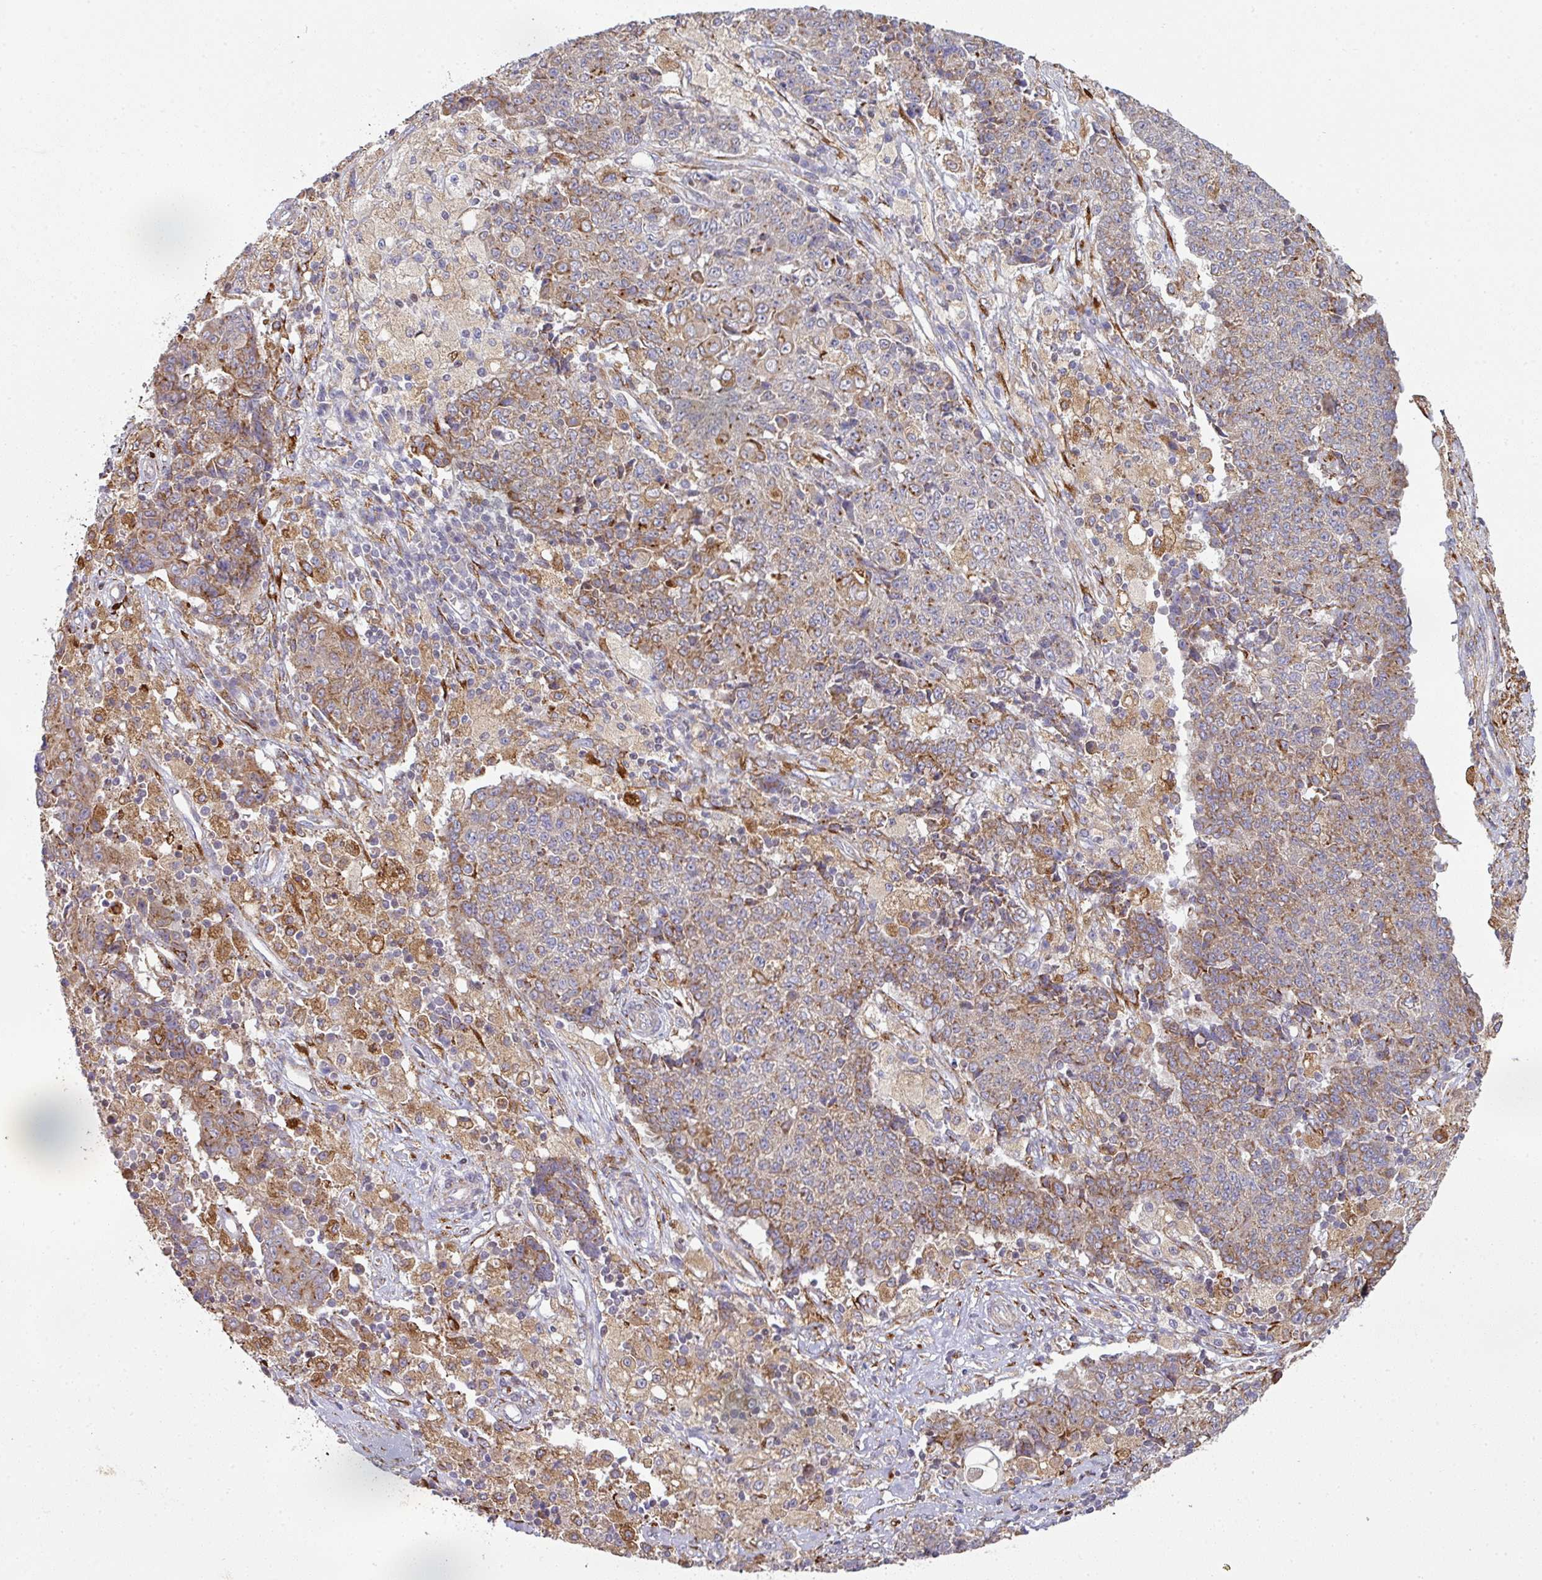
{"staining": {"intensity": "moderate", "quantity": "25%-75%", "location": "cytoplasmic/membranous"}, "tissue": "ovarian cancer", "cell_type": "Tumor cells", "image_type": "cancer", "snomed": [{"axis": "morphology", "description": "Carcinoma, endometroid"}, {"axis": "topography", "description": "Ovary"}], "caption": "Endometroid carcinoma (ovarian) stained with a brown dye exhibits moderate cytoplasmic/membranous positive staining in about 25%-75% of tumor cells.", "gene": "ZNF268", "patient": {"sex": "female", "age": 42}}